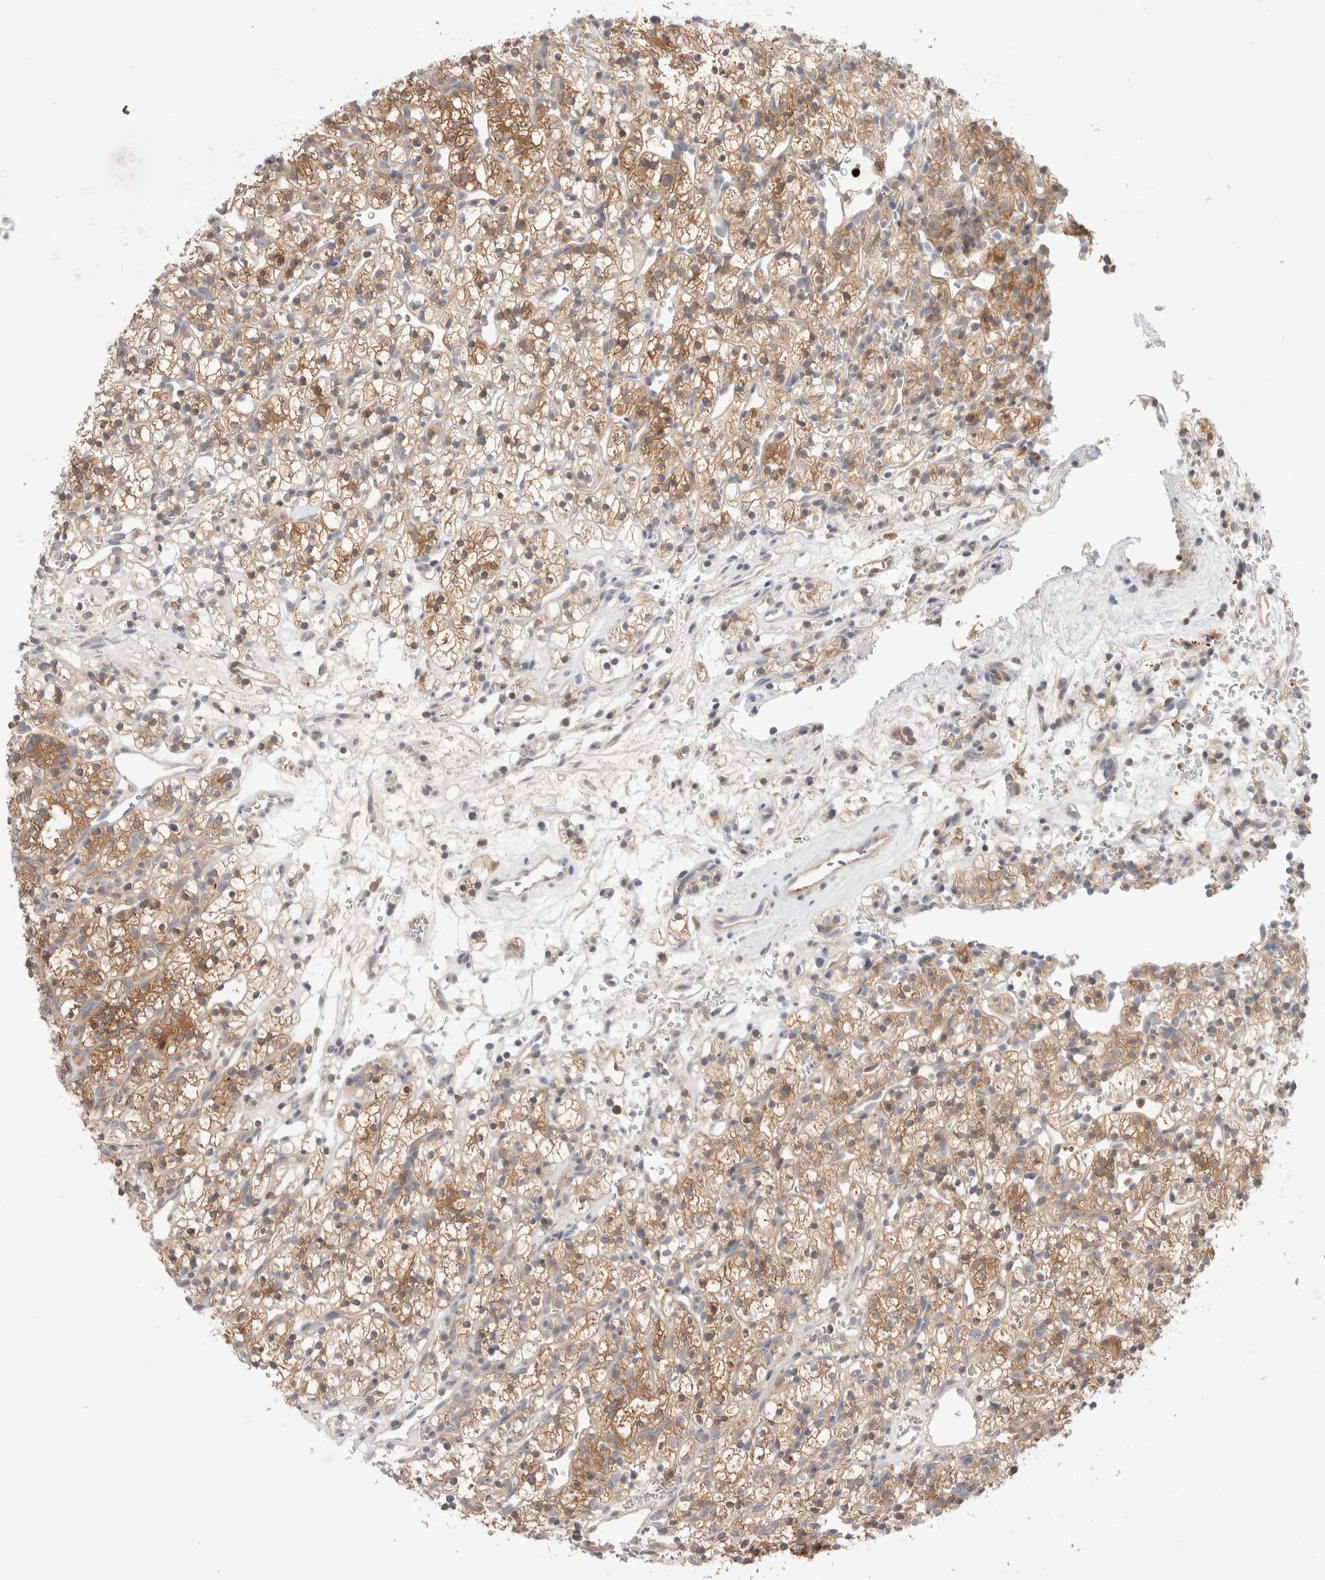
{"staining": {"intensity": "strong", "quantity": "25%-75%", "location": "cytoplasmic/membranous"}, "tissue": "renal cancer", "cell_type": "Tumor cells", "image_type": "cancer", "snomed": [{"axis": "morphology", "description": "Adenocarcinoma, NOS"}, {"axis": "topography", "description": "Kidney"}], "caption": "Protein analysis of renal cancer tissue demonstrates strong cytoplasmic/membranous positivity in about 25%-75% of tumor cells.", "gene": "KLHL14", "patient": {"sex": "female", "age": 57}}